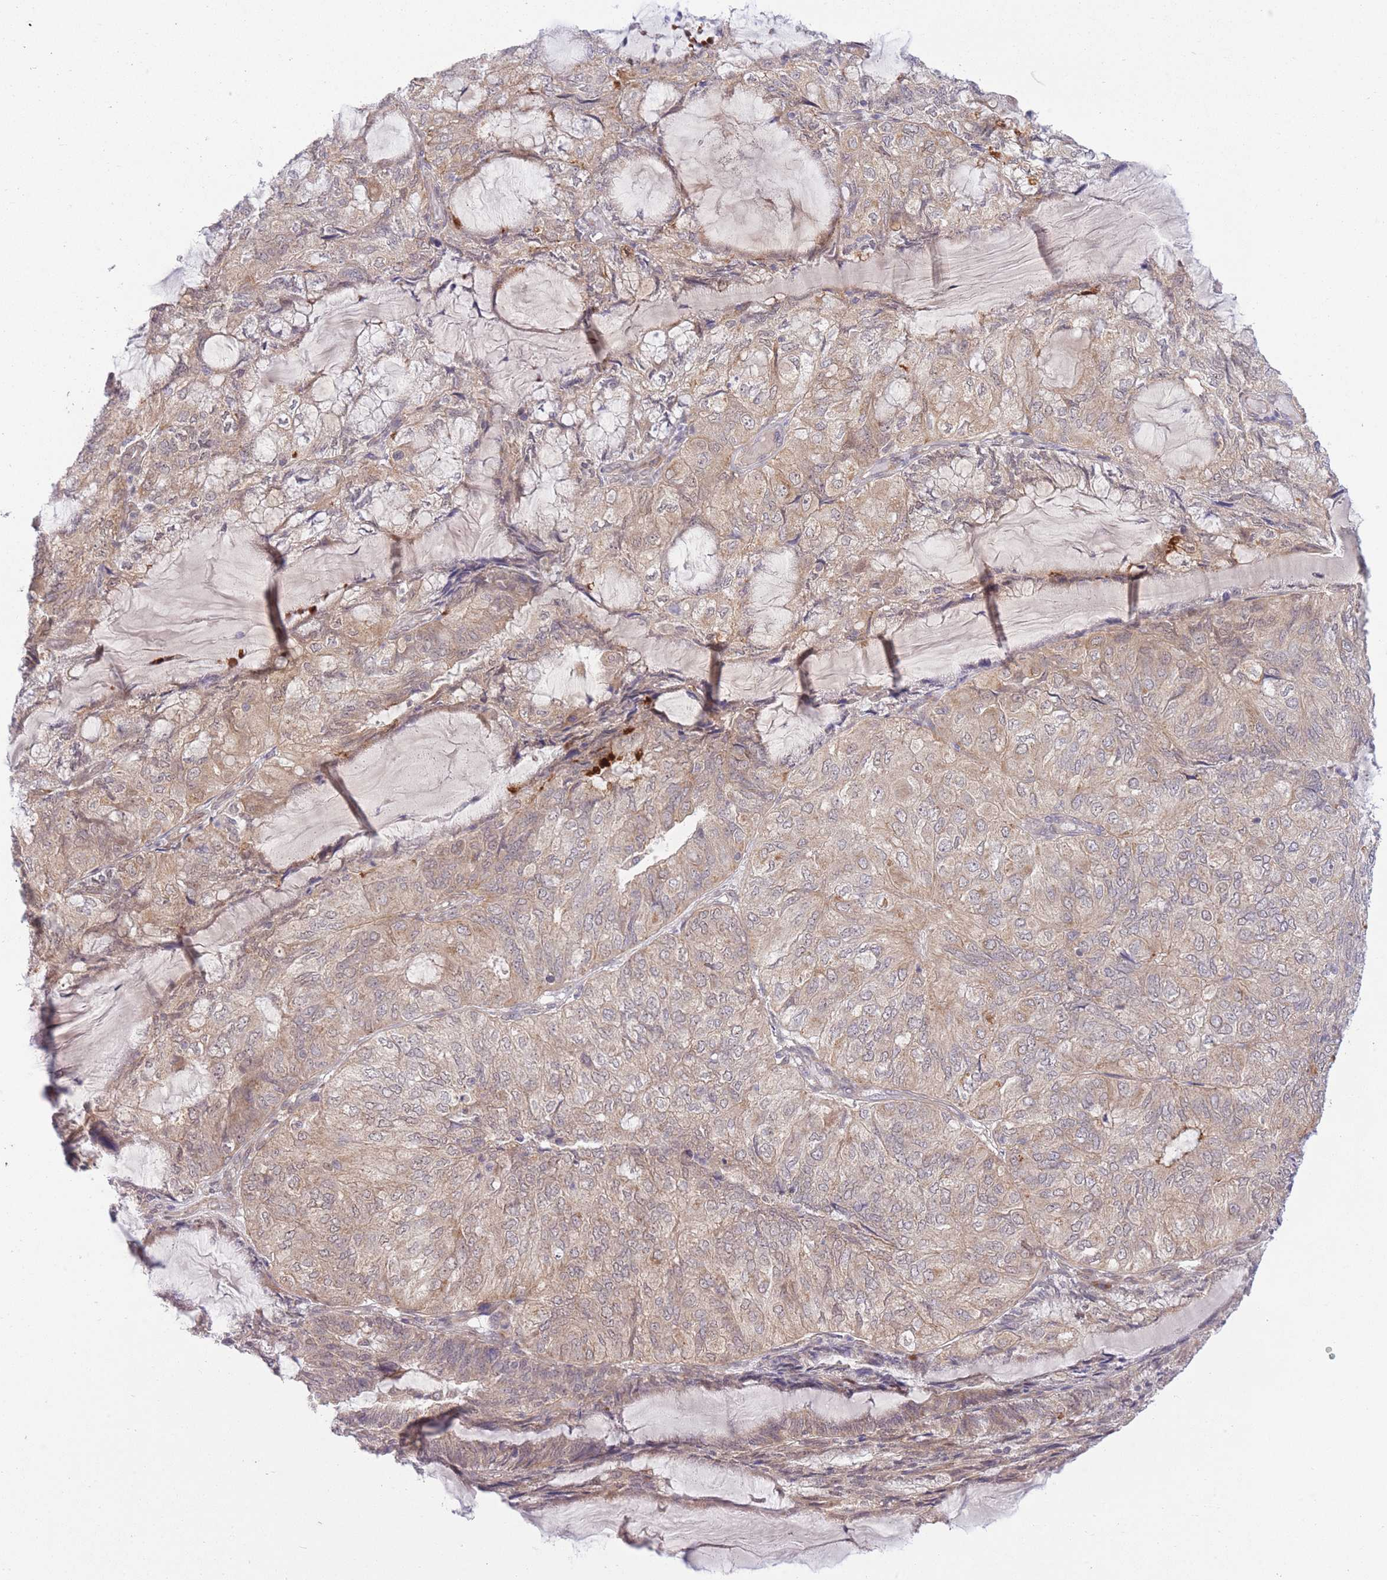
{"staining": {"intensity": "weak", "quantity": ">75%", "location": "cytoplasmic/membranous"}, "tissue": "endometrial cancer", "cell_type": "Tumor cells", "image_type": "cancer", "snomed": [{"axis": "morphology", "description": "Adenocarcinoma, NOS"}, {"axis": "topography", "description": "Endometrium"}], "caption": "This is a photomicrograph of immunohistochemistry (IHC) staining of endometrial cancer (adenocarcinoma), which shows weak positivity in the cytoplasmic/membranous of tumor cells.", "gene": "ELOA2", "patient": {"sex": "female", "age": 81}}